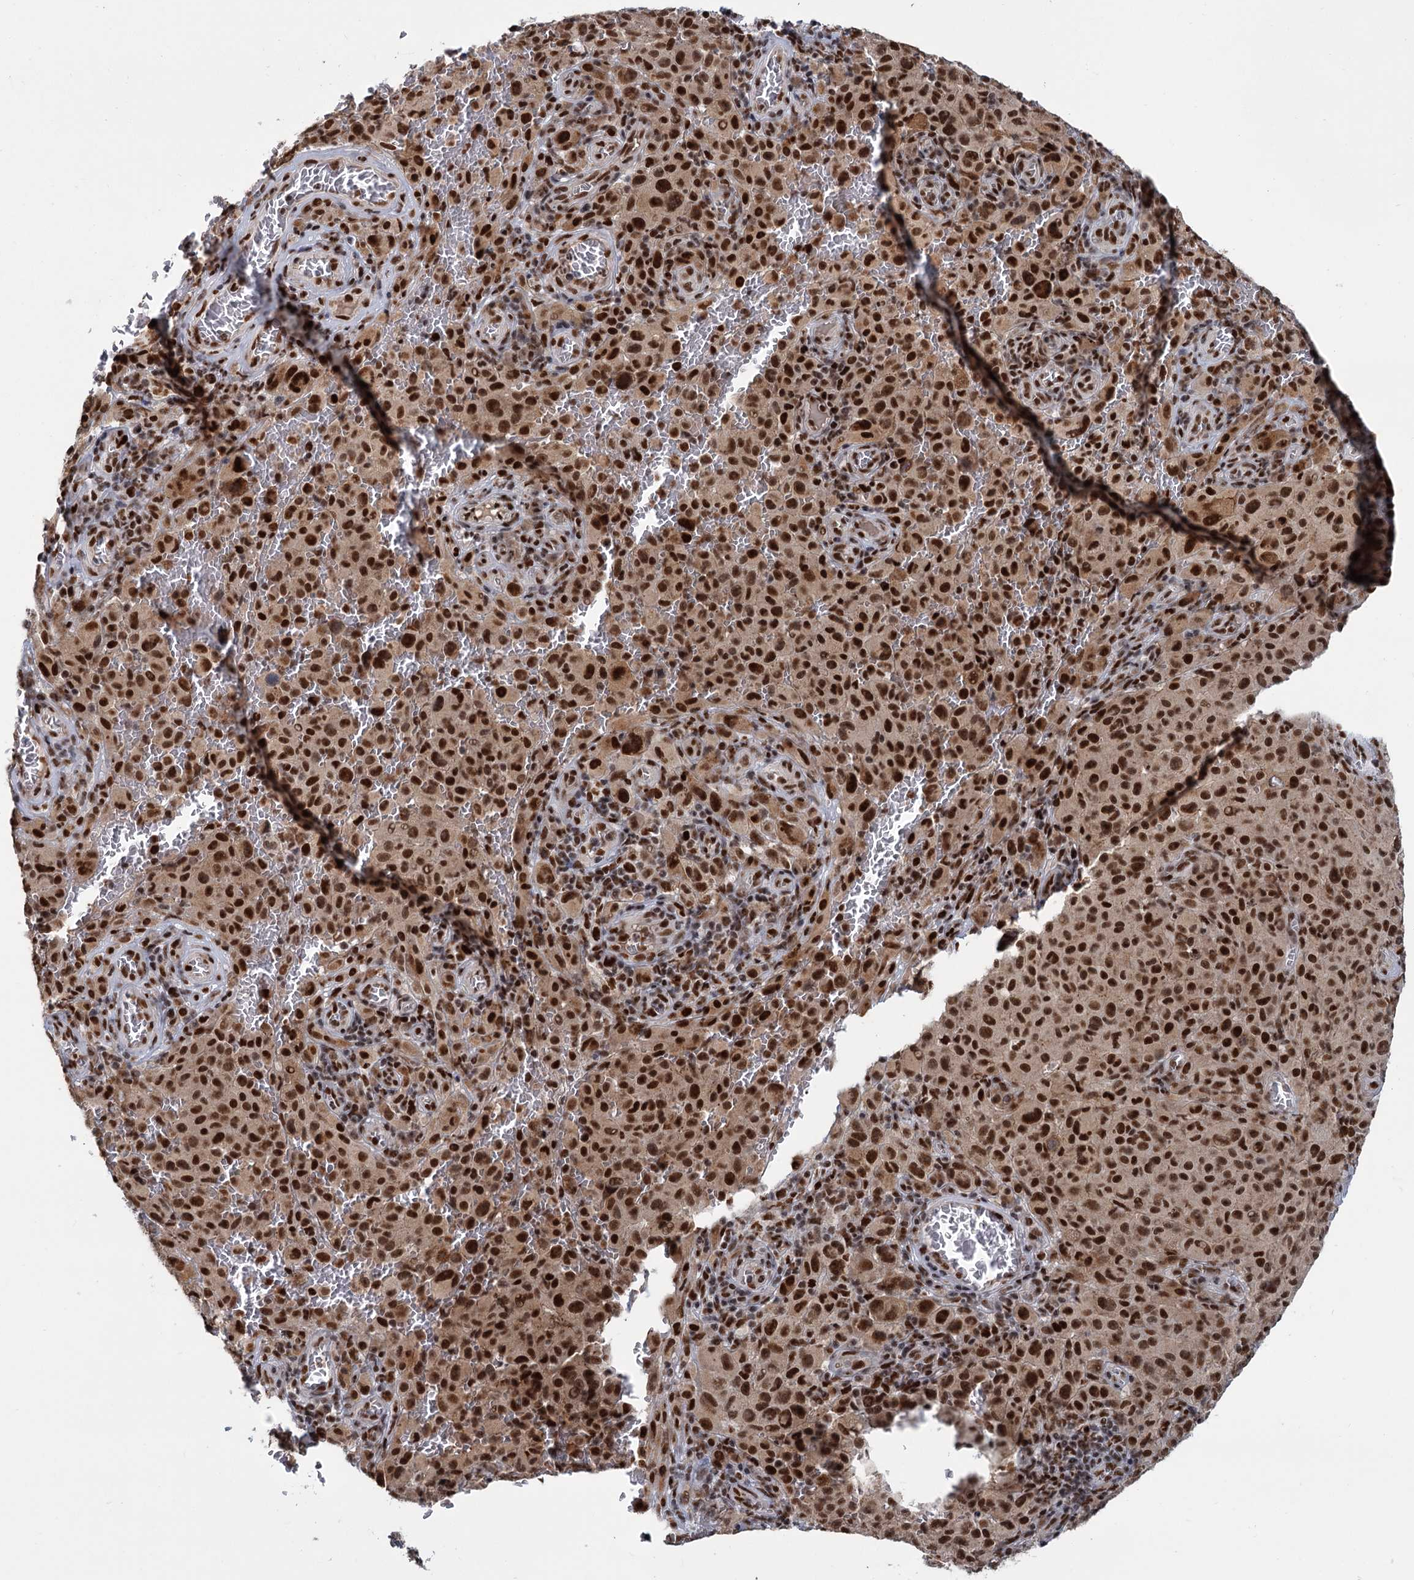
{"staining": {"intensity": "strong", "quantity": ">75%", "location": "cytoplasmic/membranous,nuclear"}, "tissue": "melanoma", "cell_type": "Tumor cells", "image_type": "cancer", "snomed": [{"axis": "morphology", "description": "Malignant melanoma, NOS"}, {"axis": "topography", "description": "Skin"}], "caption": "An image showing strong cytoplasmic/membranous and nuclear staining in about >75% of tumor cells in malignant melanoma, as visualized by brown immunohistochemical staining.", "gene": "WBP4", "patient": {"sex": "female", "age": 82}}